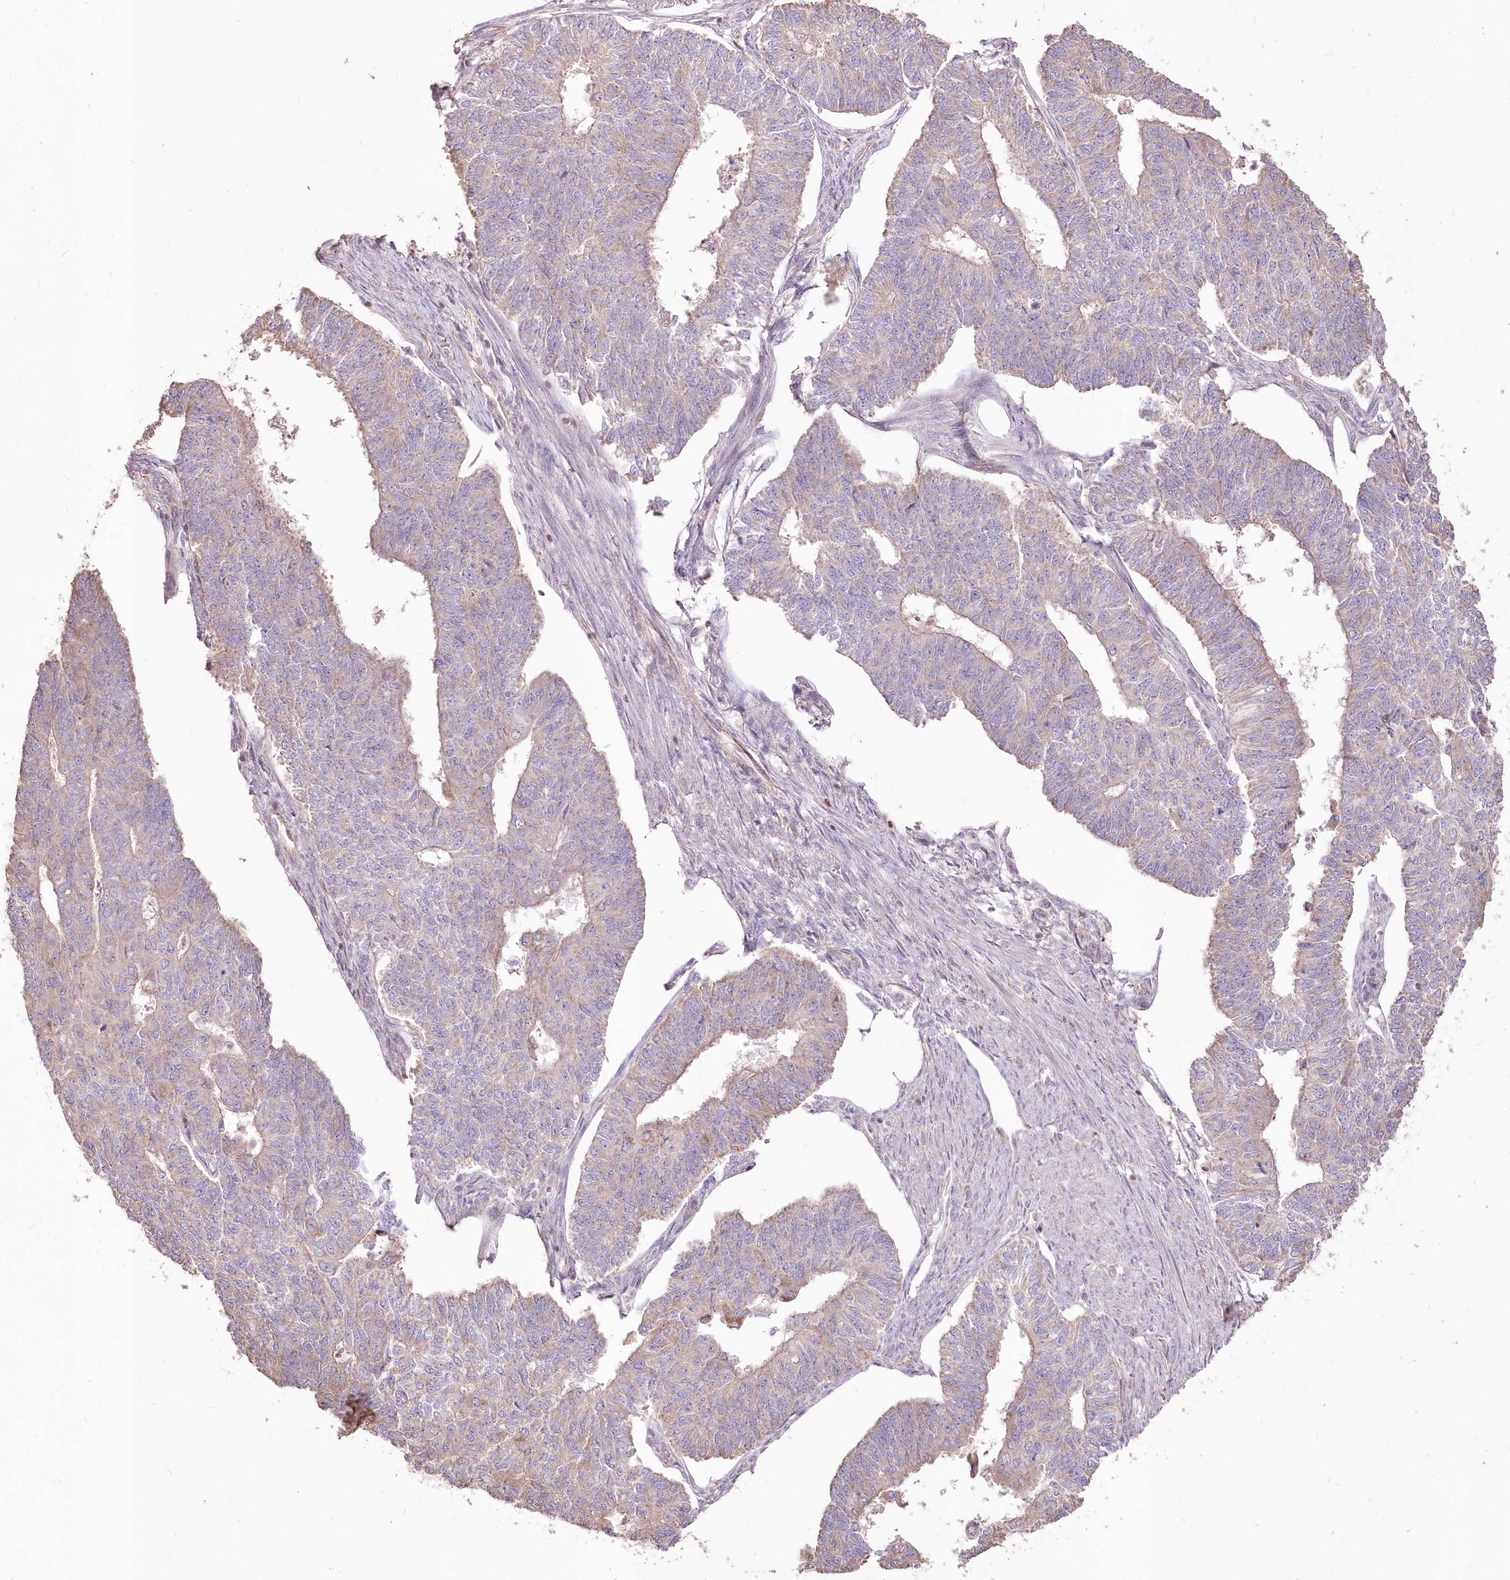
{"staining": {"intensity": "weak", "quantity": "<25%", "location": "cytoplasmic/membranous"}, "tissue": "endometrial cancer", "cell_type": "Tumor cells", "image_type": "cancer", "snomed": [{"axis": "morphology", "description": "Adenocarcinoma, NOS"}, {"axis": "topography", "description": "Endometrium"}], "caption": "A histopathology image of endometrial adenocarcinoma stained for a protein displays no brown staining in tumor cells.", "gene": "STK17B", "patient": {"sex": "female", "age": 32}}